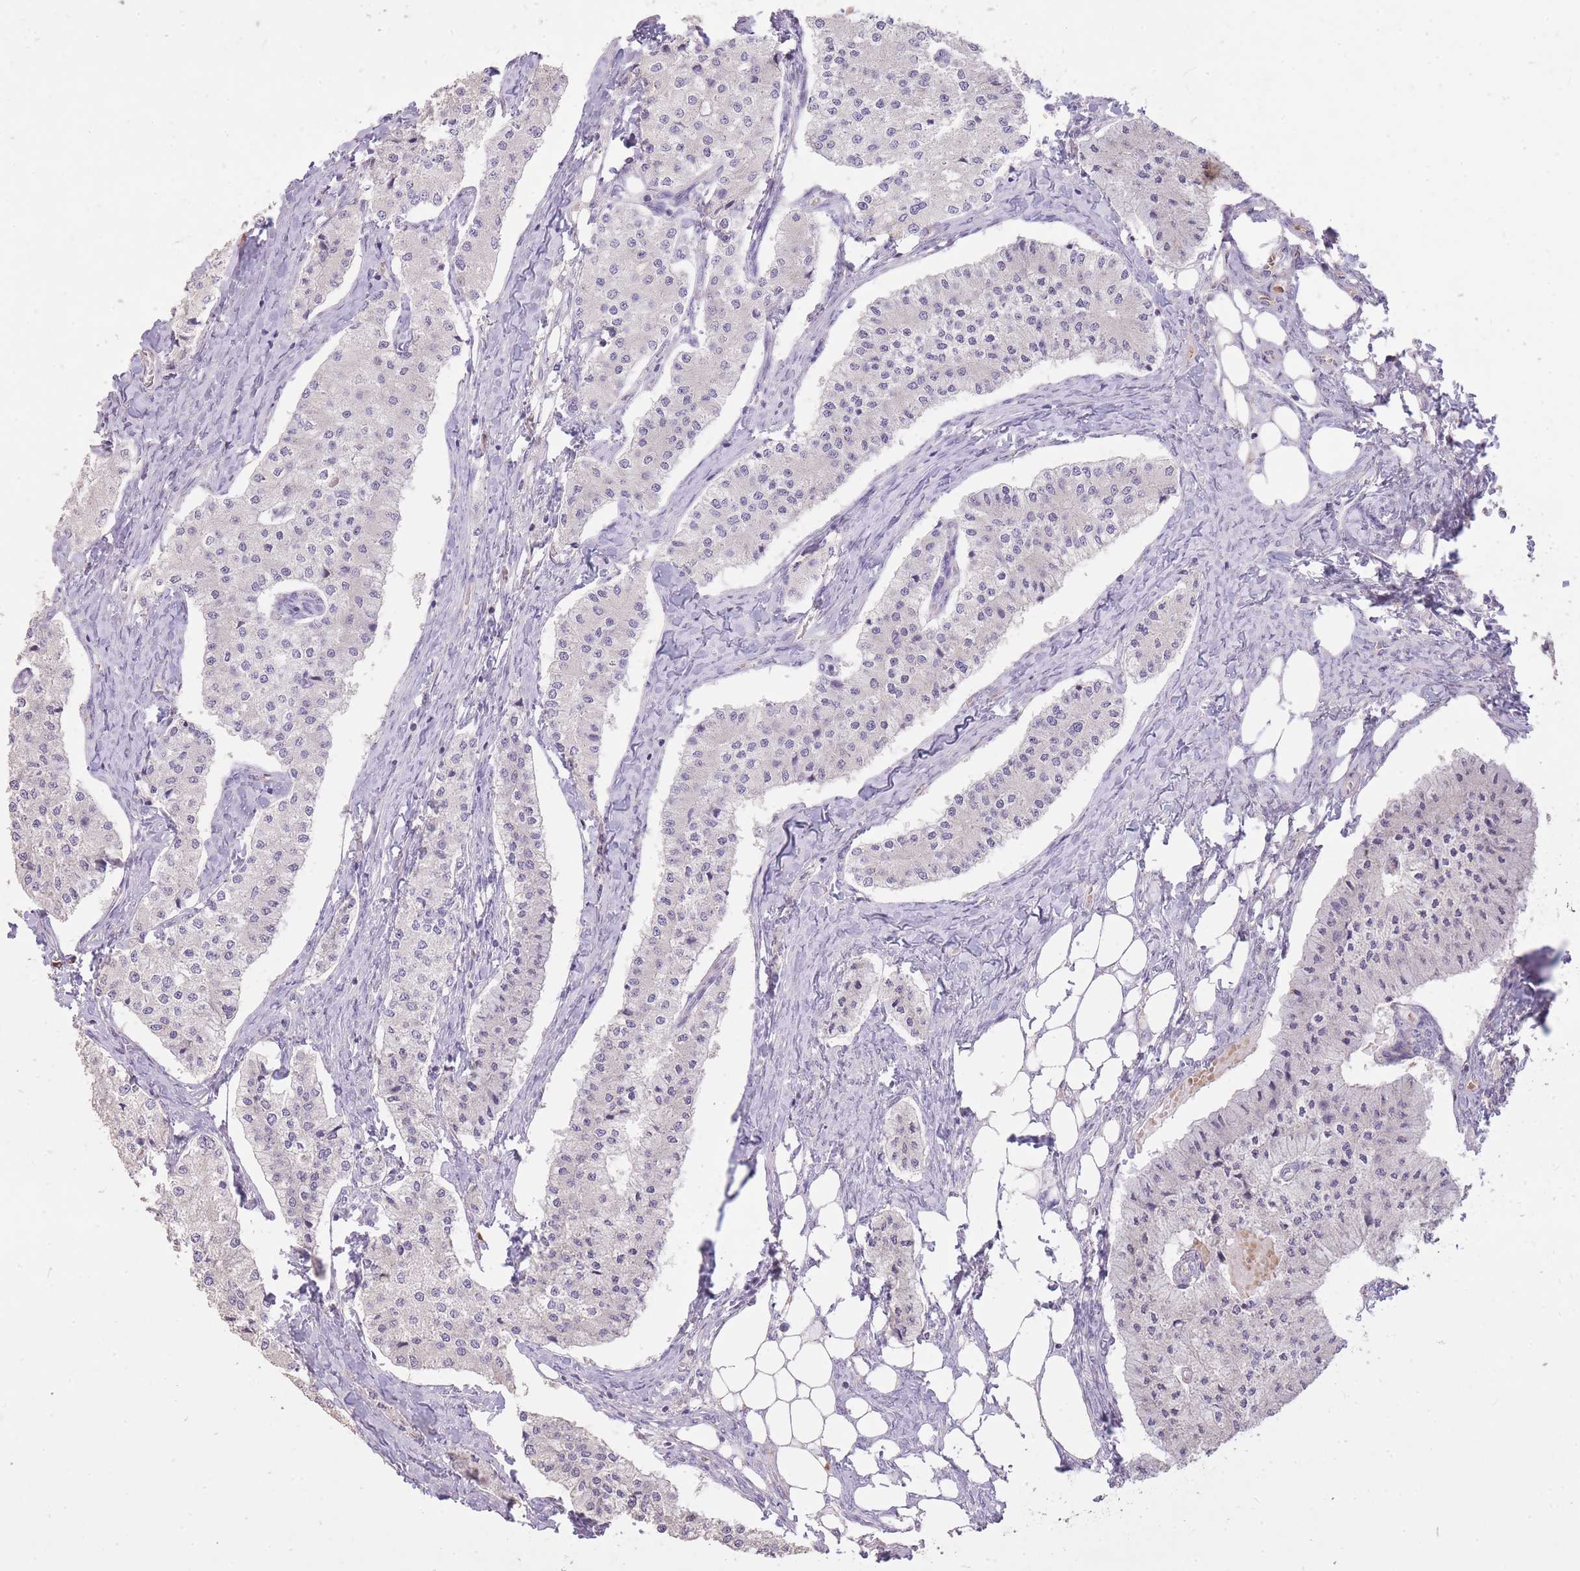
{"staining": {"intensity": "negative", "quantity": "none", "location": "none"}, "tissue": "carcinoid", "cell_type": "Tumor cells", "image_type": "cancer", "snomed": [{"axis": "morphology", "description": "Carcinoid, malignant, NOS"}, {"axis": "topography", "description": "Colon"}], "caption": "The IHC histopathology image has no significant expression in tumor cells of carcinoid tissue.", "gene": "FRG2C", "patient": {"sex": "female", "age": 52}}